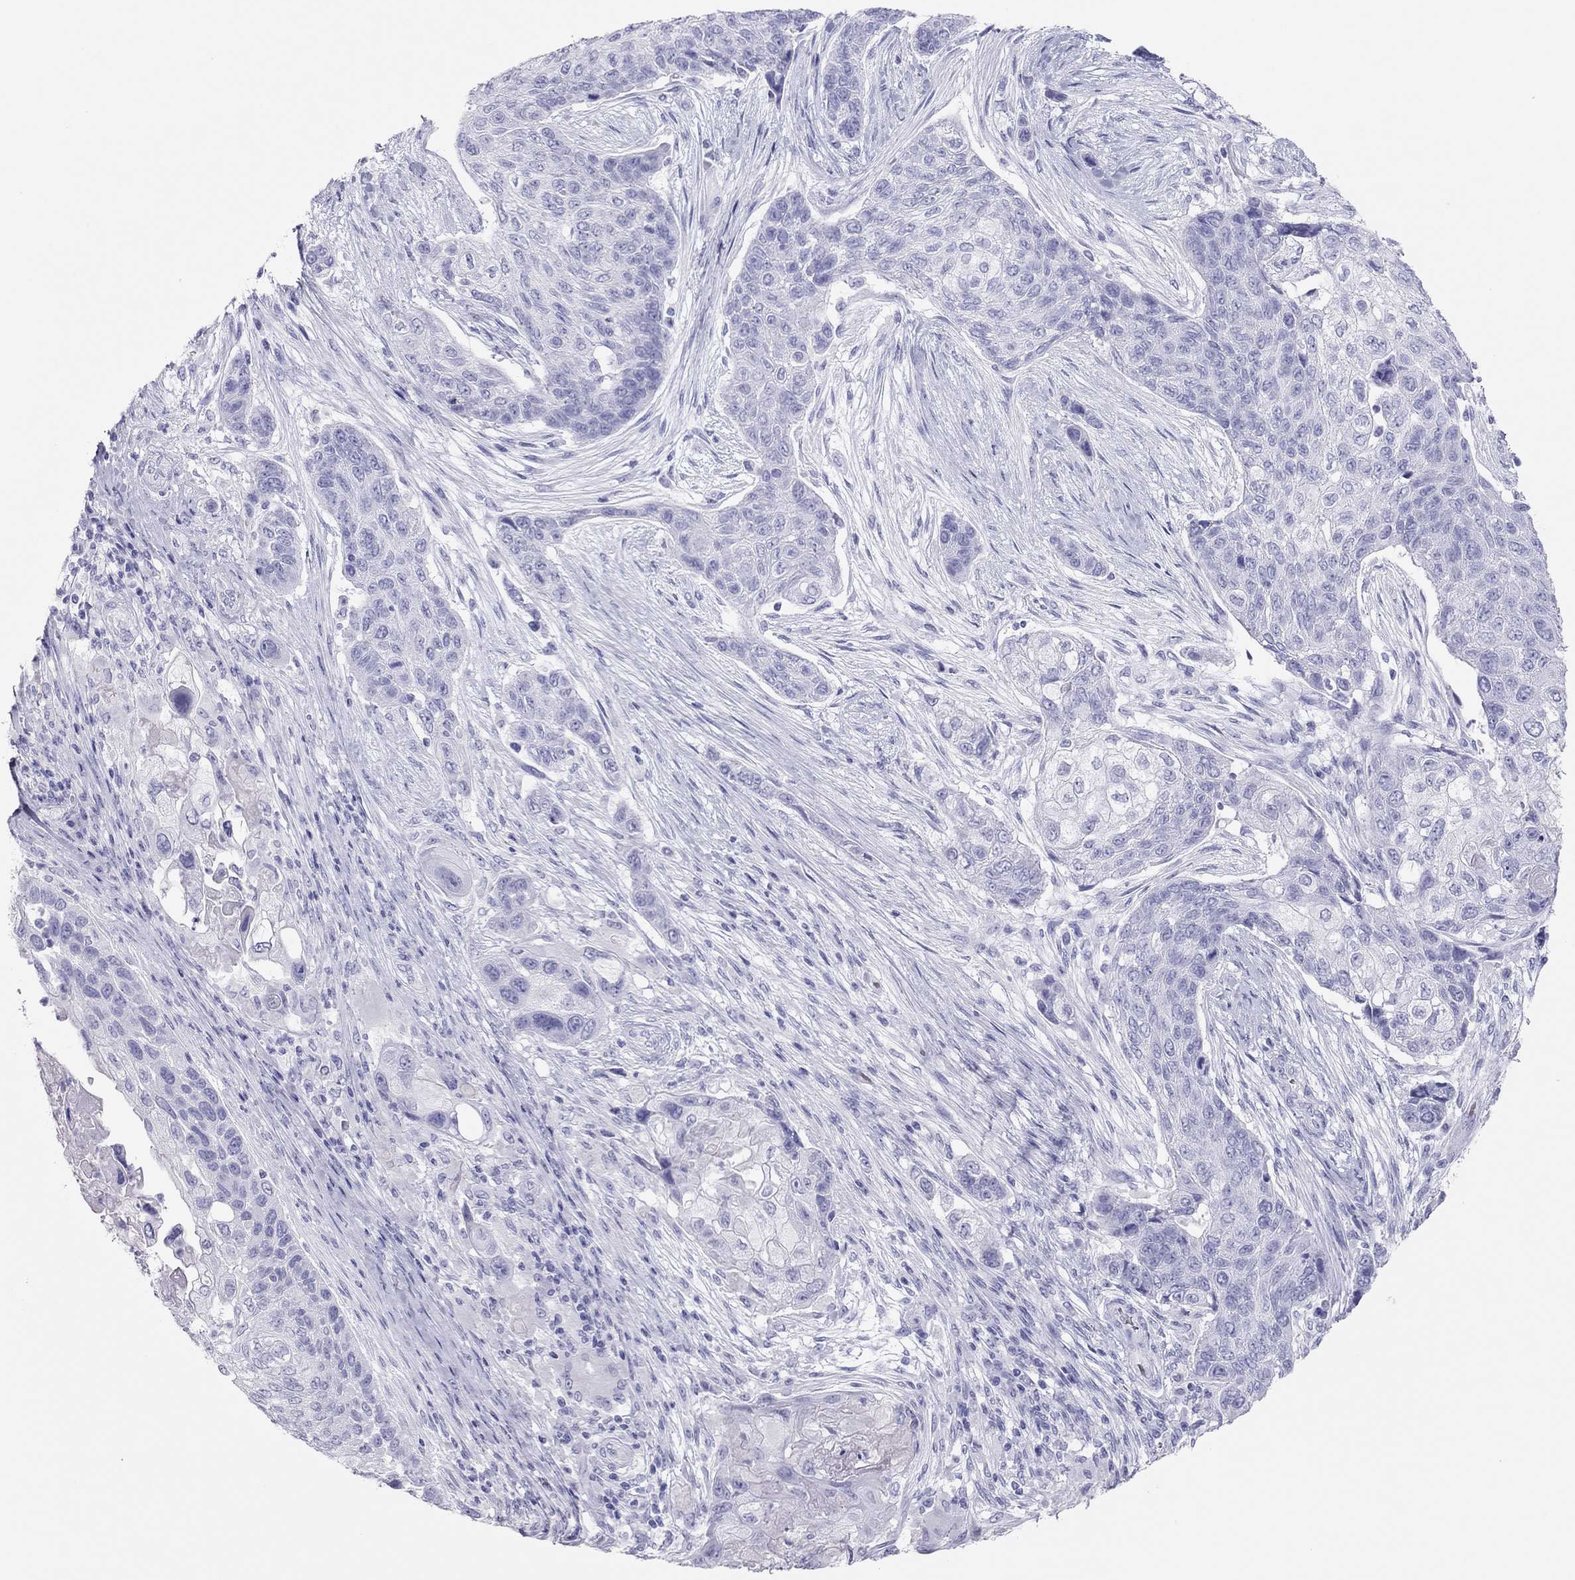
{"staining": {"intensity": "negative", "quantity": "none", "location": "none"}, "tissue": "lung cancer", "cell_type": "Tumor cells", "image_type": "cancer", "snomed": [{"axis": "morphology", "description": "Squamous cell carcinoma, NOS"}, {"axis": "topography", "description": "Lung"}], "caption": "Immunohistochemistry (IHC) micrograph of human lung squamous cell carcinoma stained for a protein (brown), which shows no expression in tumor cells. The staining is performed using DAB (3,3'-diaminobenzidine) brown chromogen with nuclei counter-stained in using hematoxylin.", "gene": "TSHB", "patient": {"sex": "male", "age": 69}}